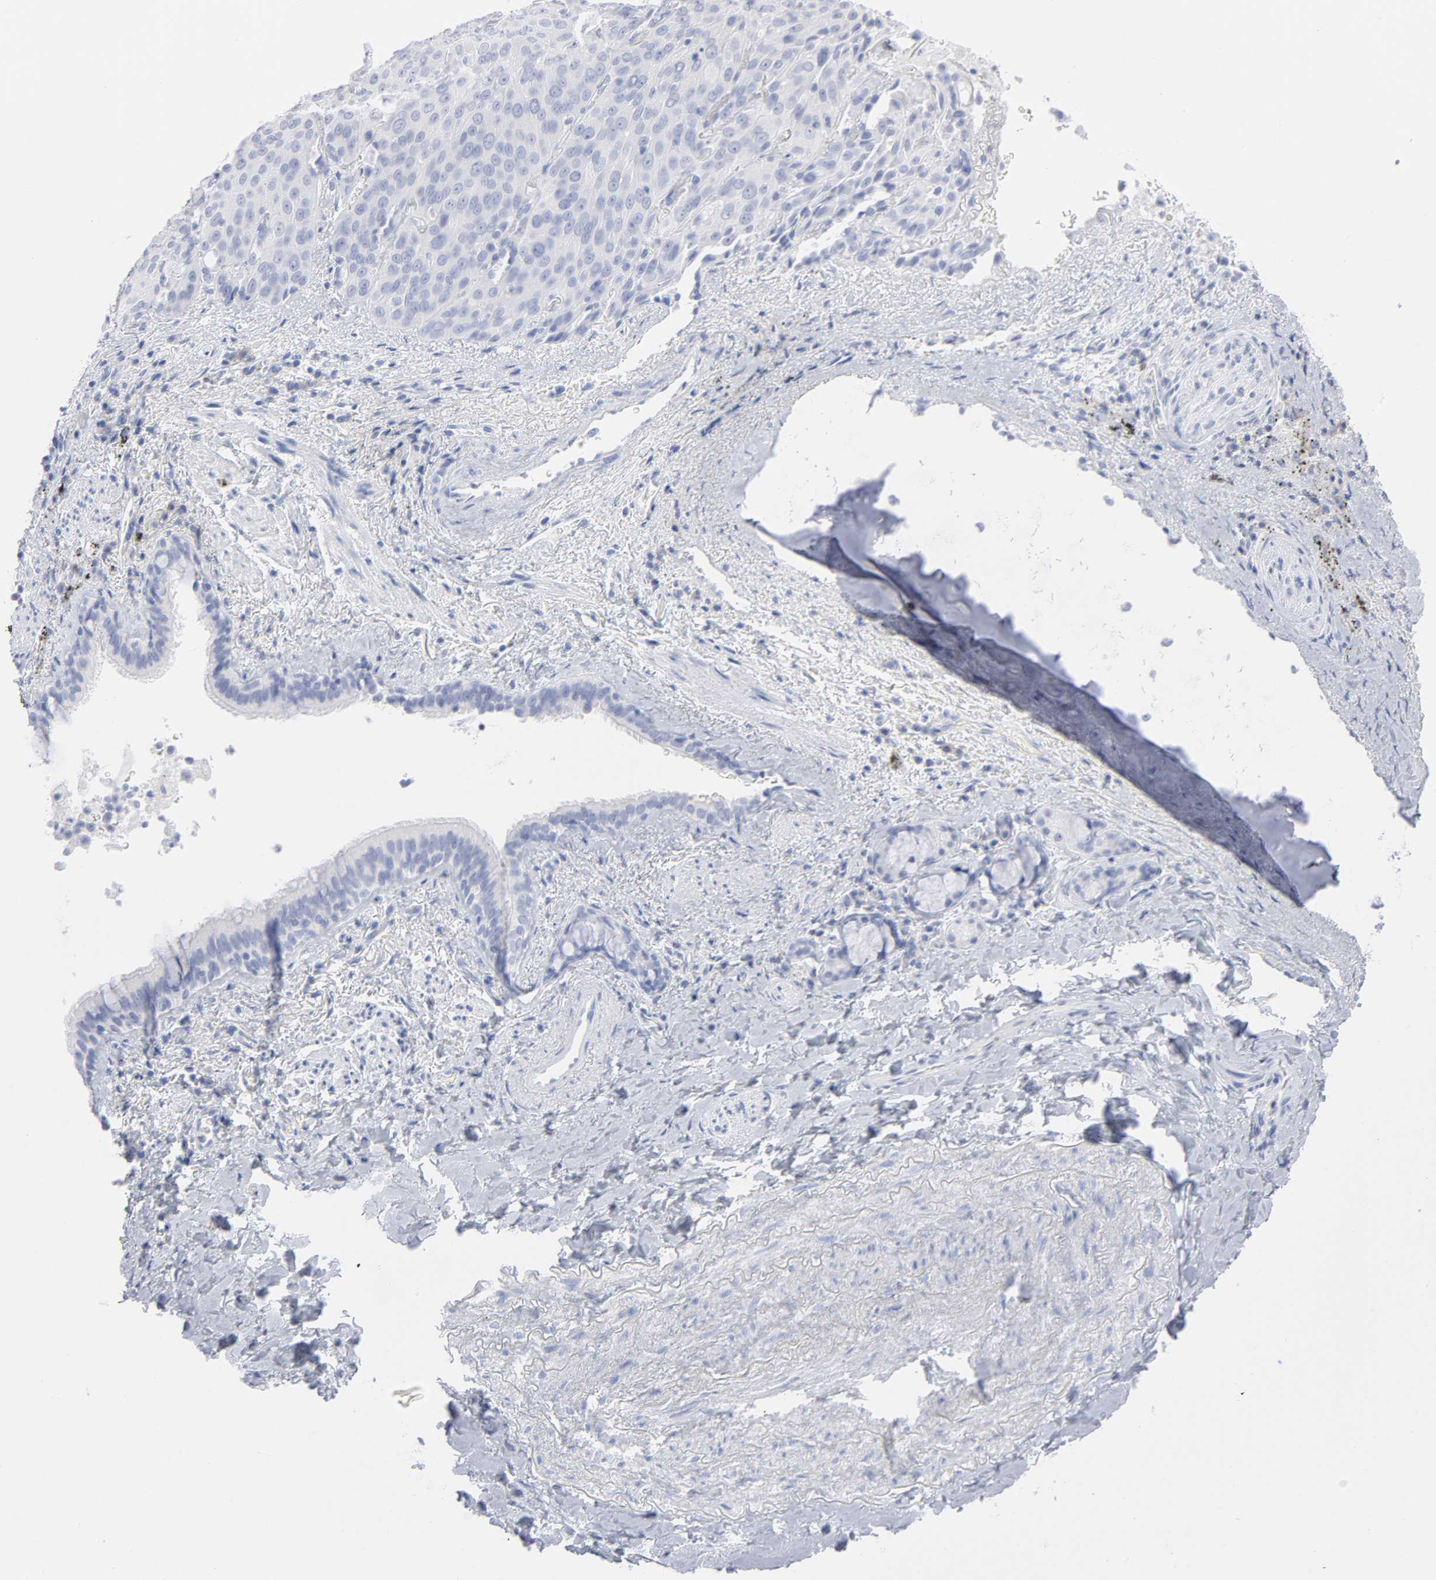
{"staining": {"intensity": "negative", "quantity": "none", "location": "none"}, "tissue": "lung cancer", "cell_type": "Tumor cells", "image_type": "cancer", "snomed": [{"axis": "morphology", "description": "Squamous cell carcinoma, NOS"}, {"axis": "topography", "description": "Lung"}], "caption": "Protein analysis of lung squamous cell carcinoma shows no significant positivity in tumor cells.", "gene": "P2RY8", "patient": {"sex": "male", "age": 54}}